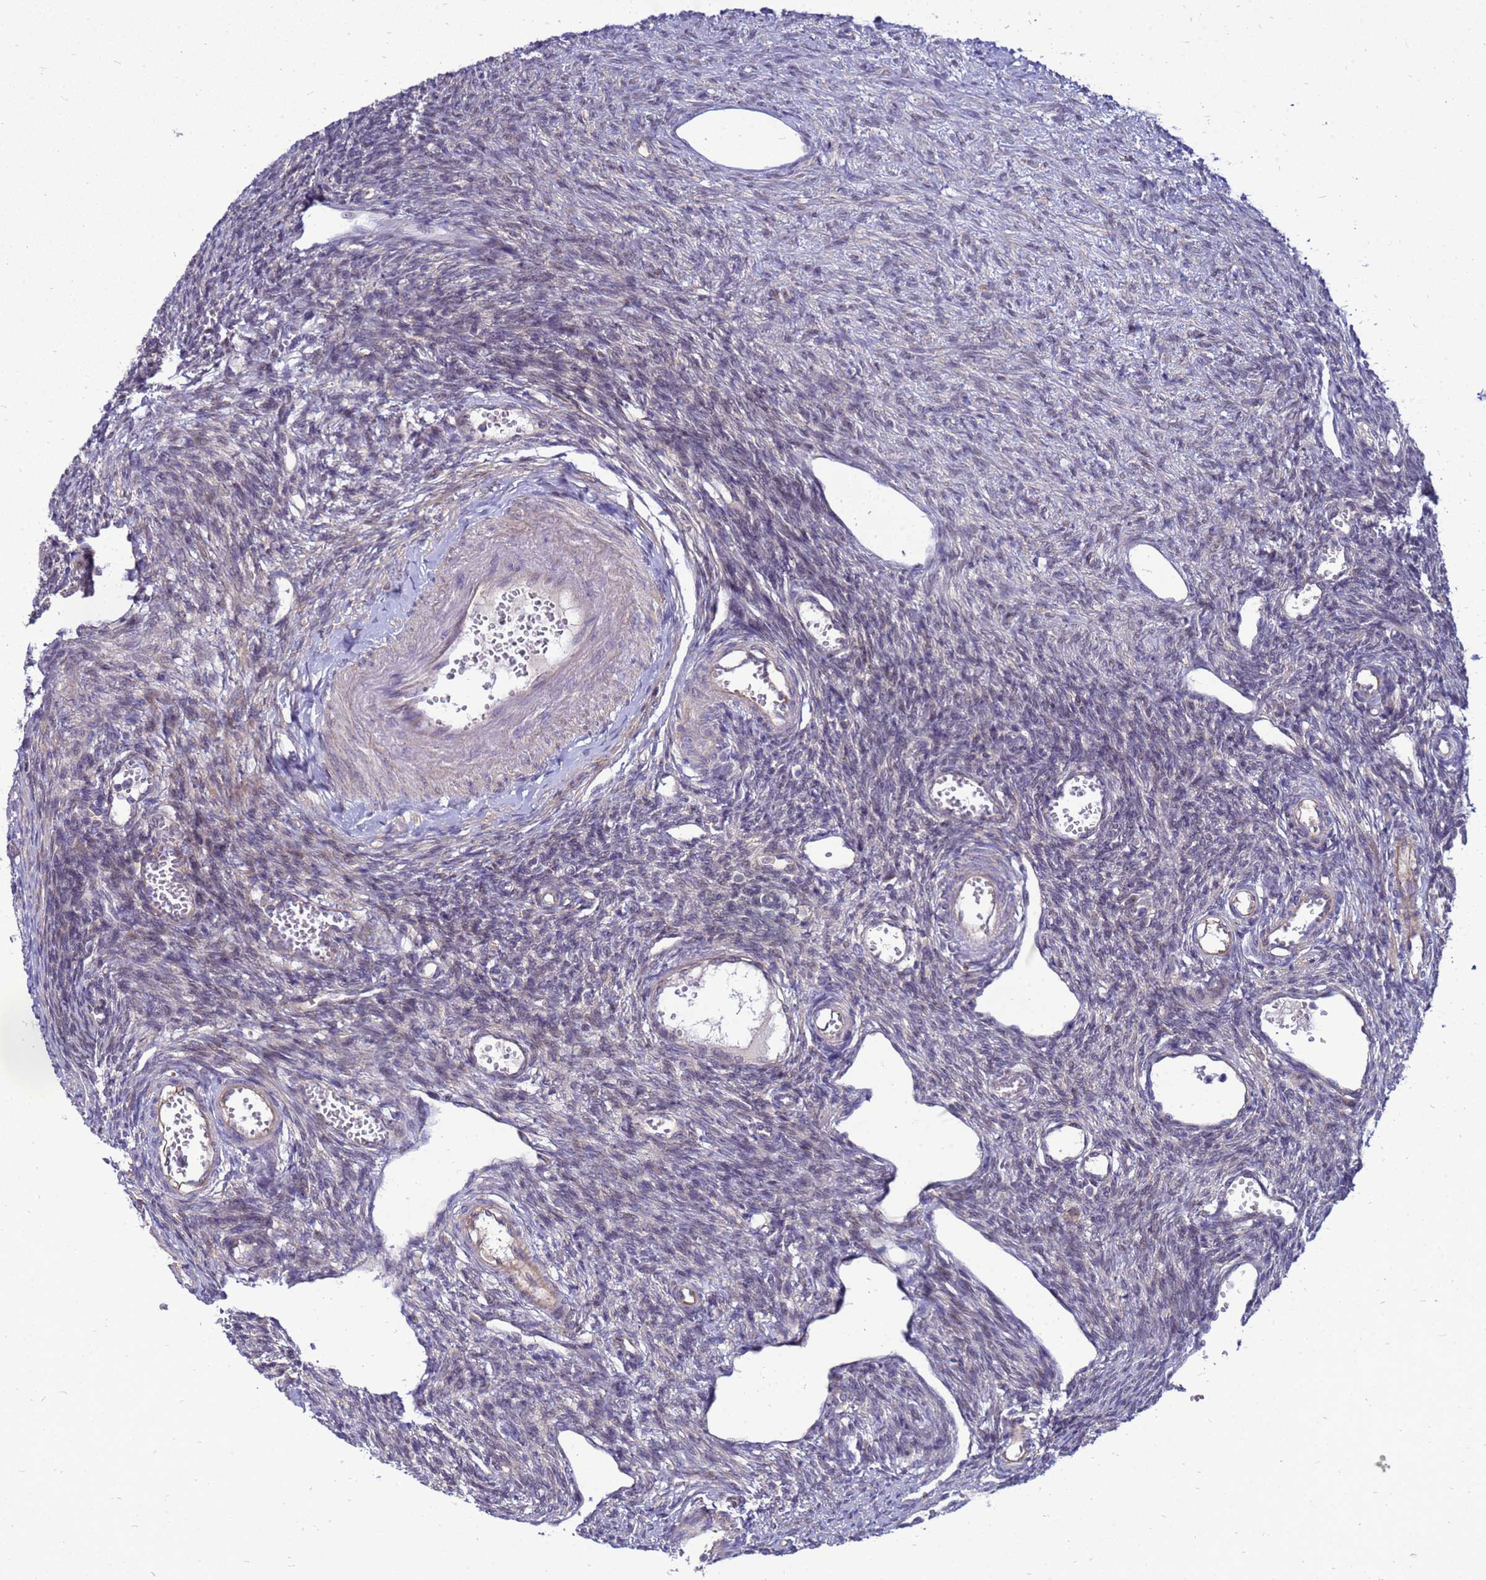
{"staining": {"intensity": "weak", "quantity": ">75%", "location": "cytoplasmic/membranous"}, "tissue": "ovary", "cell_type": "Follicle cells", "image_type": "normal", "snomed": [{"axis": "morphology", "description": "Normal tissue, NOS"}, {"axis": "morphology", "description": "Cyst, NOS"}, {"axis": "topography", "description": "Ovary"}], "caption": "Approximately >75% of follicle cells in benign ovary display weak cytoplasmic/membranous protein staining as visualized by brown immunohistochemical staining.", "gene": "ENOPH1", "patient": {"sex": "female", "age": 33}}